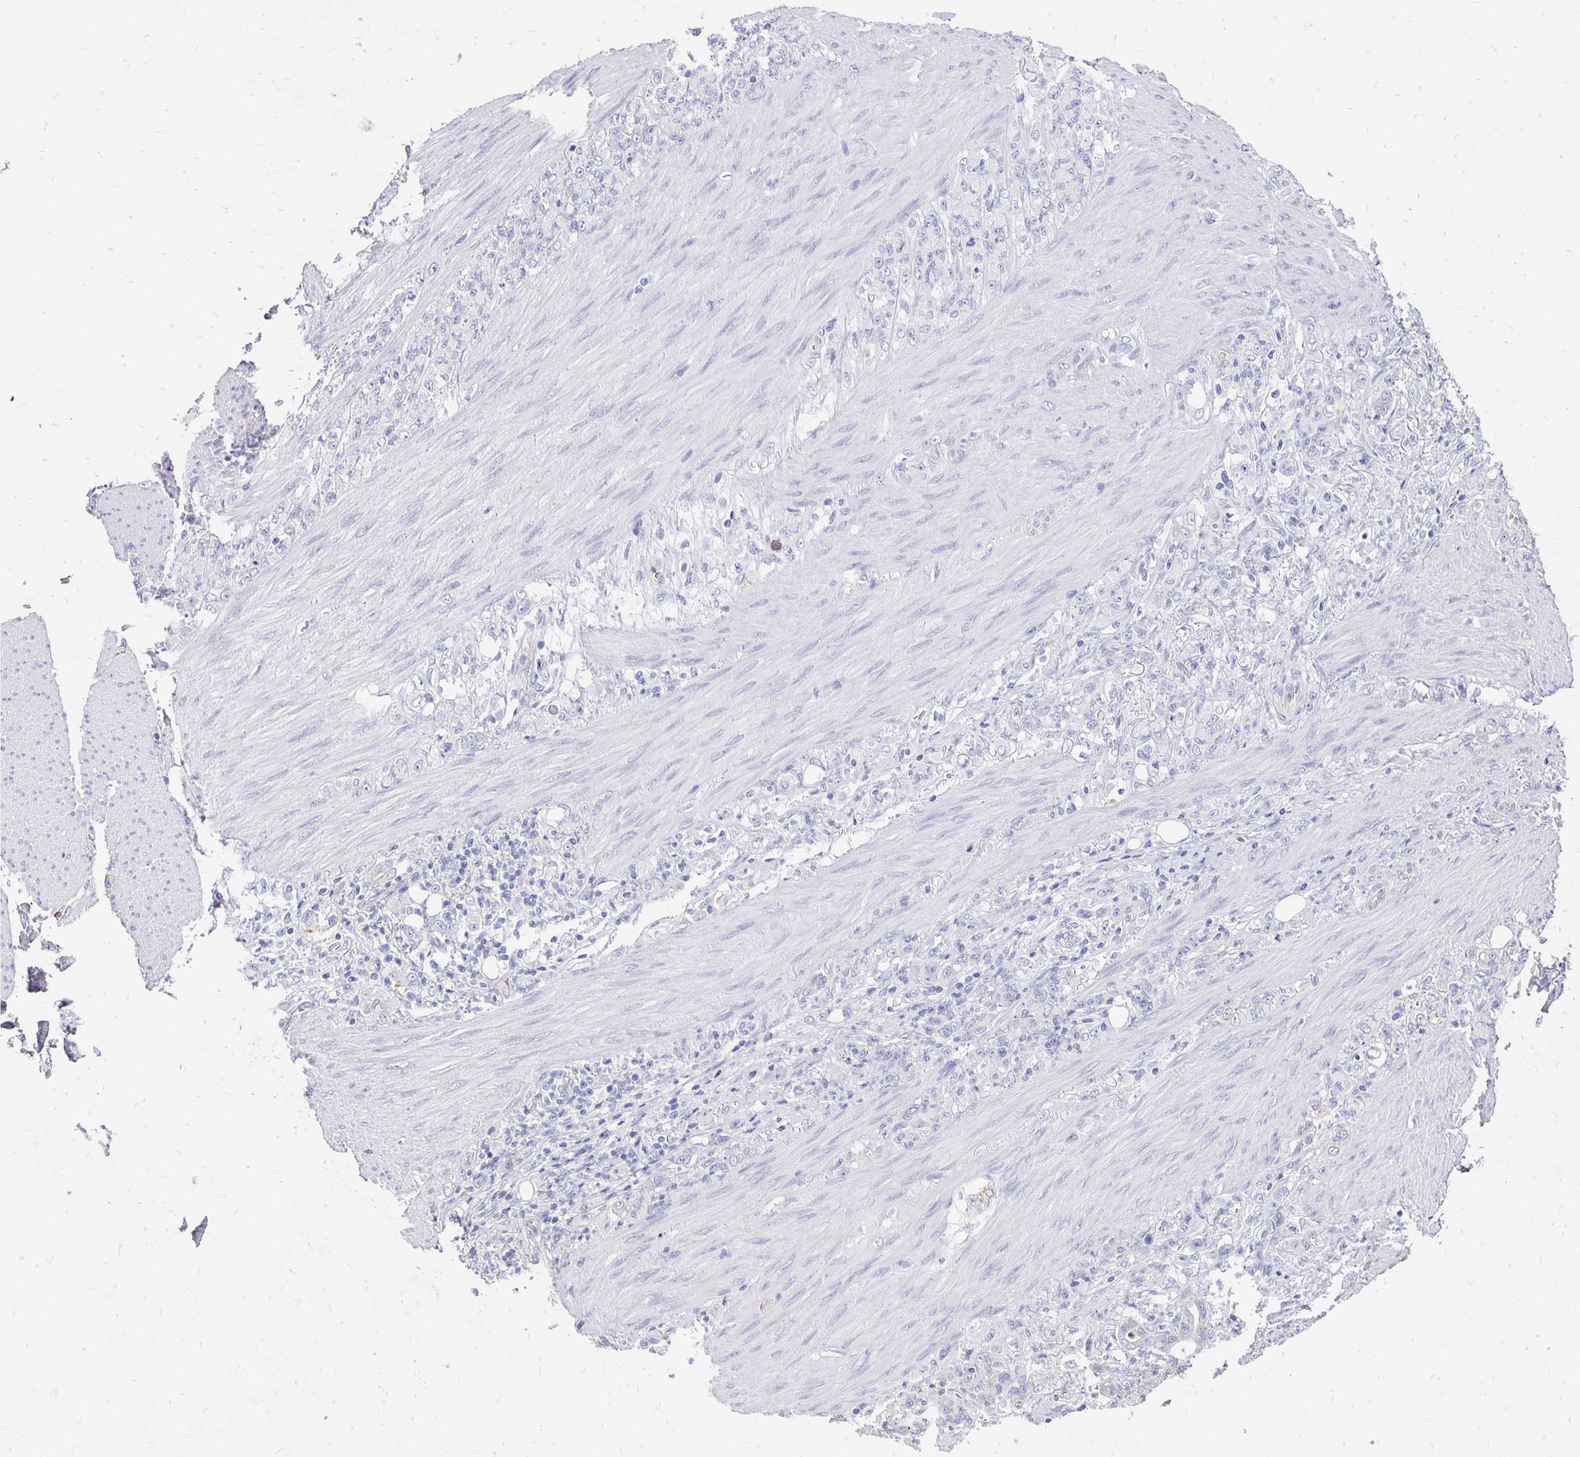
{"staining": {"intensity": "negative", "quantity": "none", "location": "none"}, "tissue": "stomach cancer", "cell_type": "Tumor cells", "image_type": "cancer", "snomed": [{"axis": "morphology", "description": "Normal tissue, NOS"}, {"axis": "morphology", "description": "Adenocarcinoma, NOS"}, {"axis": "topography", "description": "Stomach"}], "caption": "IHC micrograph of stomach cancer (adenocarcinoma) stained for a protein (brown), which exhibits no staining in tumor cells.", "gene": "APOB", "patient": {"sex": "female", "age": 79}}